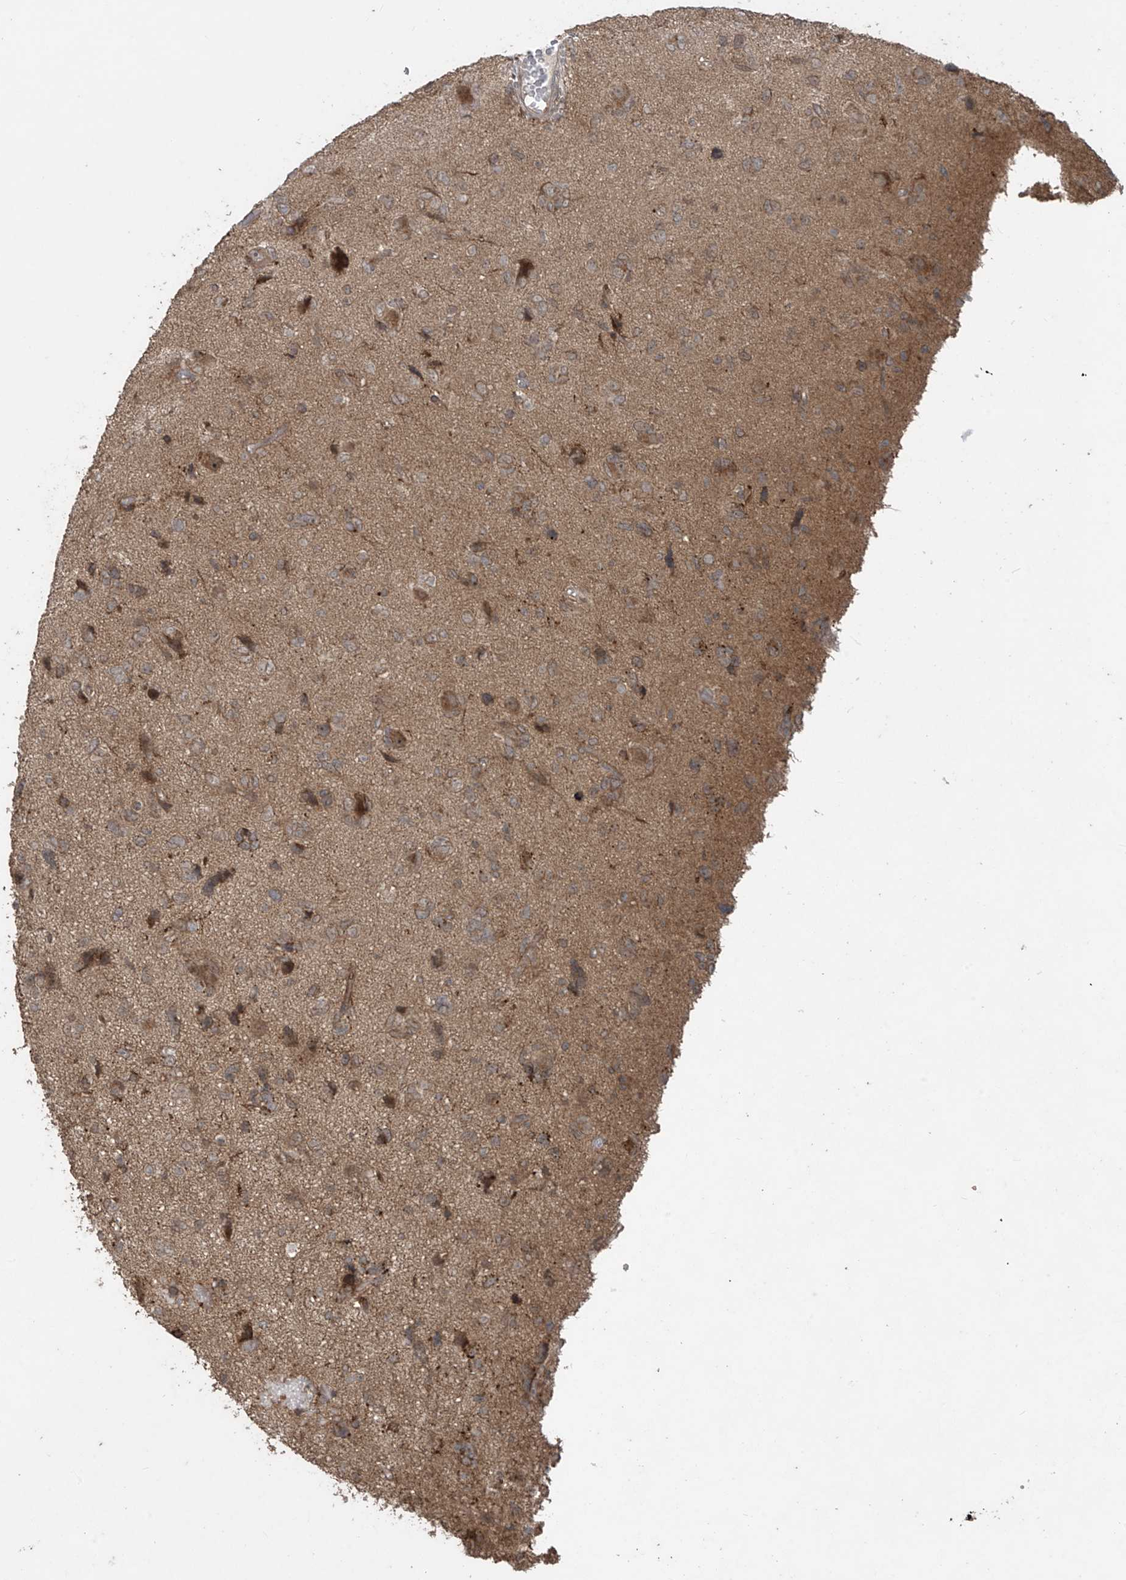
{"staining": {"intensity": "weak", "quantity": "25%-75%", "location": "cytoplasmic/membranous"}, "tissue": "glioma", "cell_type": "Tumor cells", "image_type": "cancer", "snomed": [{"axis": "morphology", "description": "Glioma, malignant, High grade"}, {"axis": "topography", "description": "Brain"}], "caption": "Immunohistochemistry image of glioma stained for a protein (brown), which reveals low levels of weak cytoplasmic/membranous positivity in about 25%-75% of tumor cells.", "gene": "PGPEP1", "patient": {"sex": "female", "age": 59}}